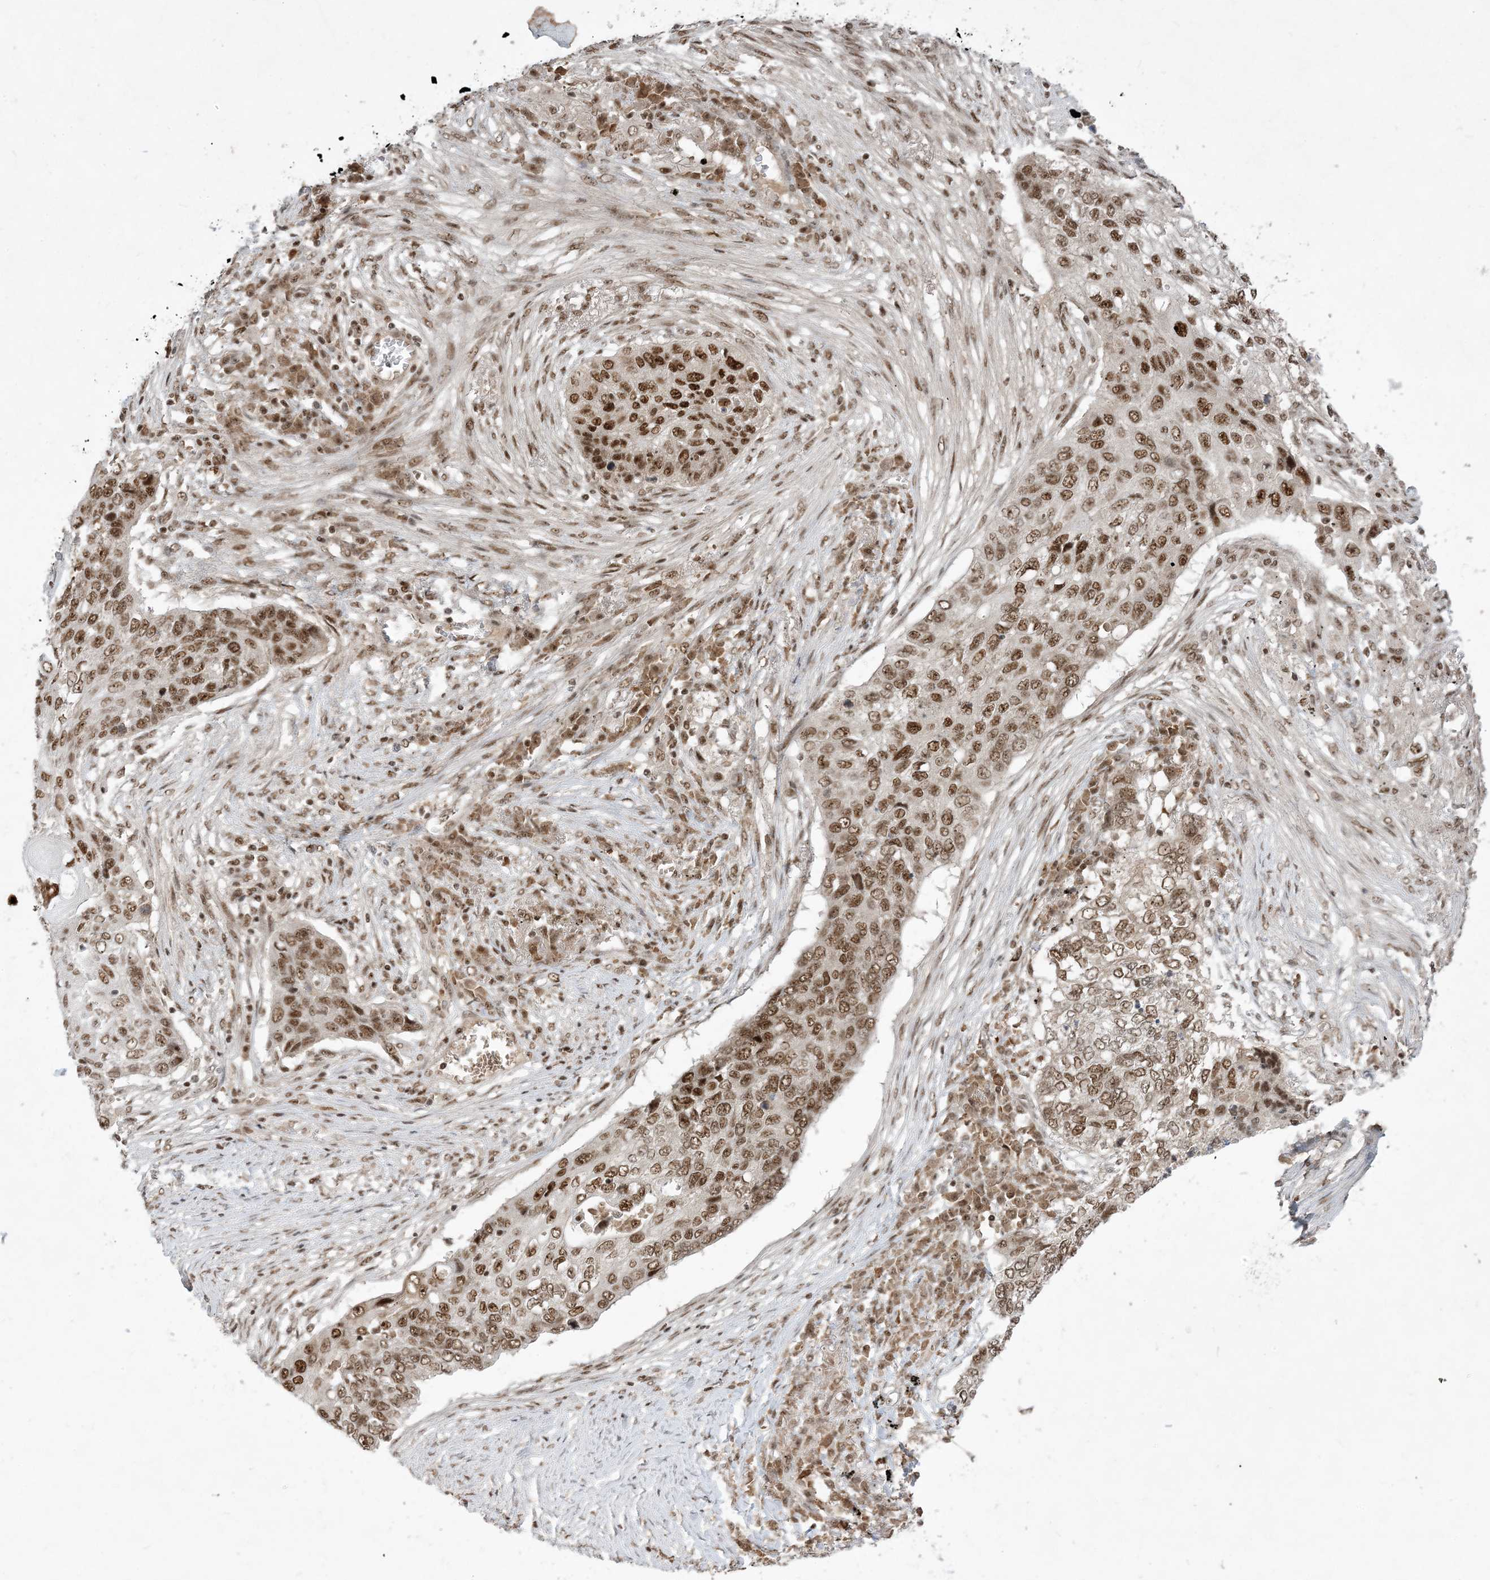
{"staining": {"intensity": "strong", "quantity": "25%-75%", "location": "nuclear"}, "tissue": "lung cancer", "cell_type": "Tumor cells", "image_type": "cancer", "snomed": [{"axis": "morphology", "description": "Squamous cell carcinoma, NOS"}, {"axis": "topography", "description": "Lung"}], "caption": "Immunohistochemistry staining of lung cancer, which shows high levels of strong nuclear expression in approximately 25%-75% of tumor cells indicating strong nuclear protein staining. The staining was performed using DAB (3,3'-diaminobenzidine) (brown) for protein detection and nuclei were counterstained in hematoxylin (blue).", "gene": "PPIL2", "patient": {"sex": "female", "age": 63}}